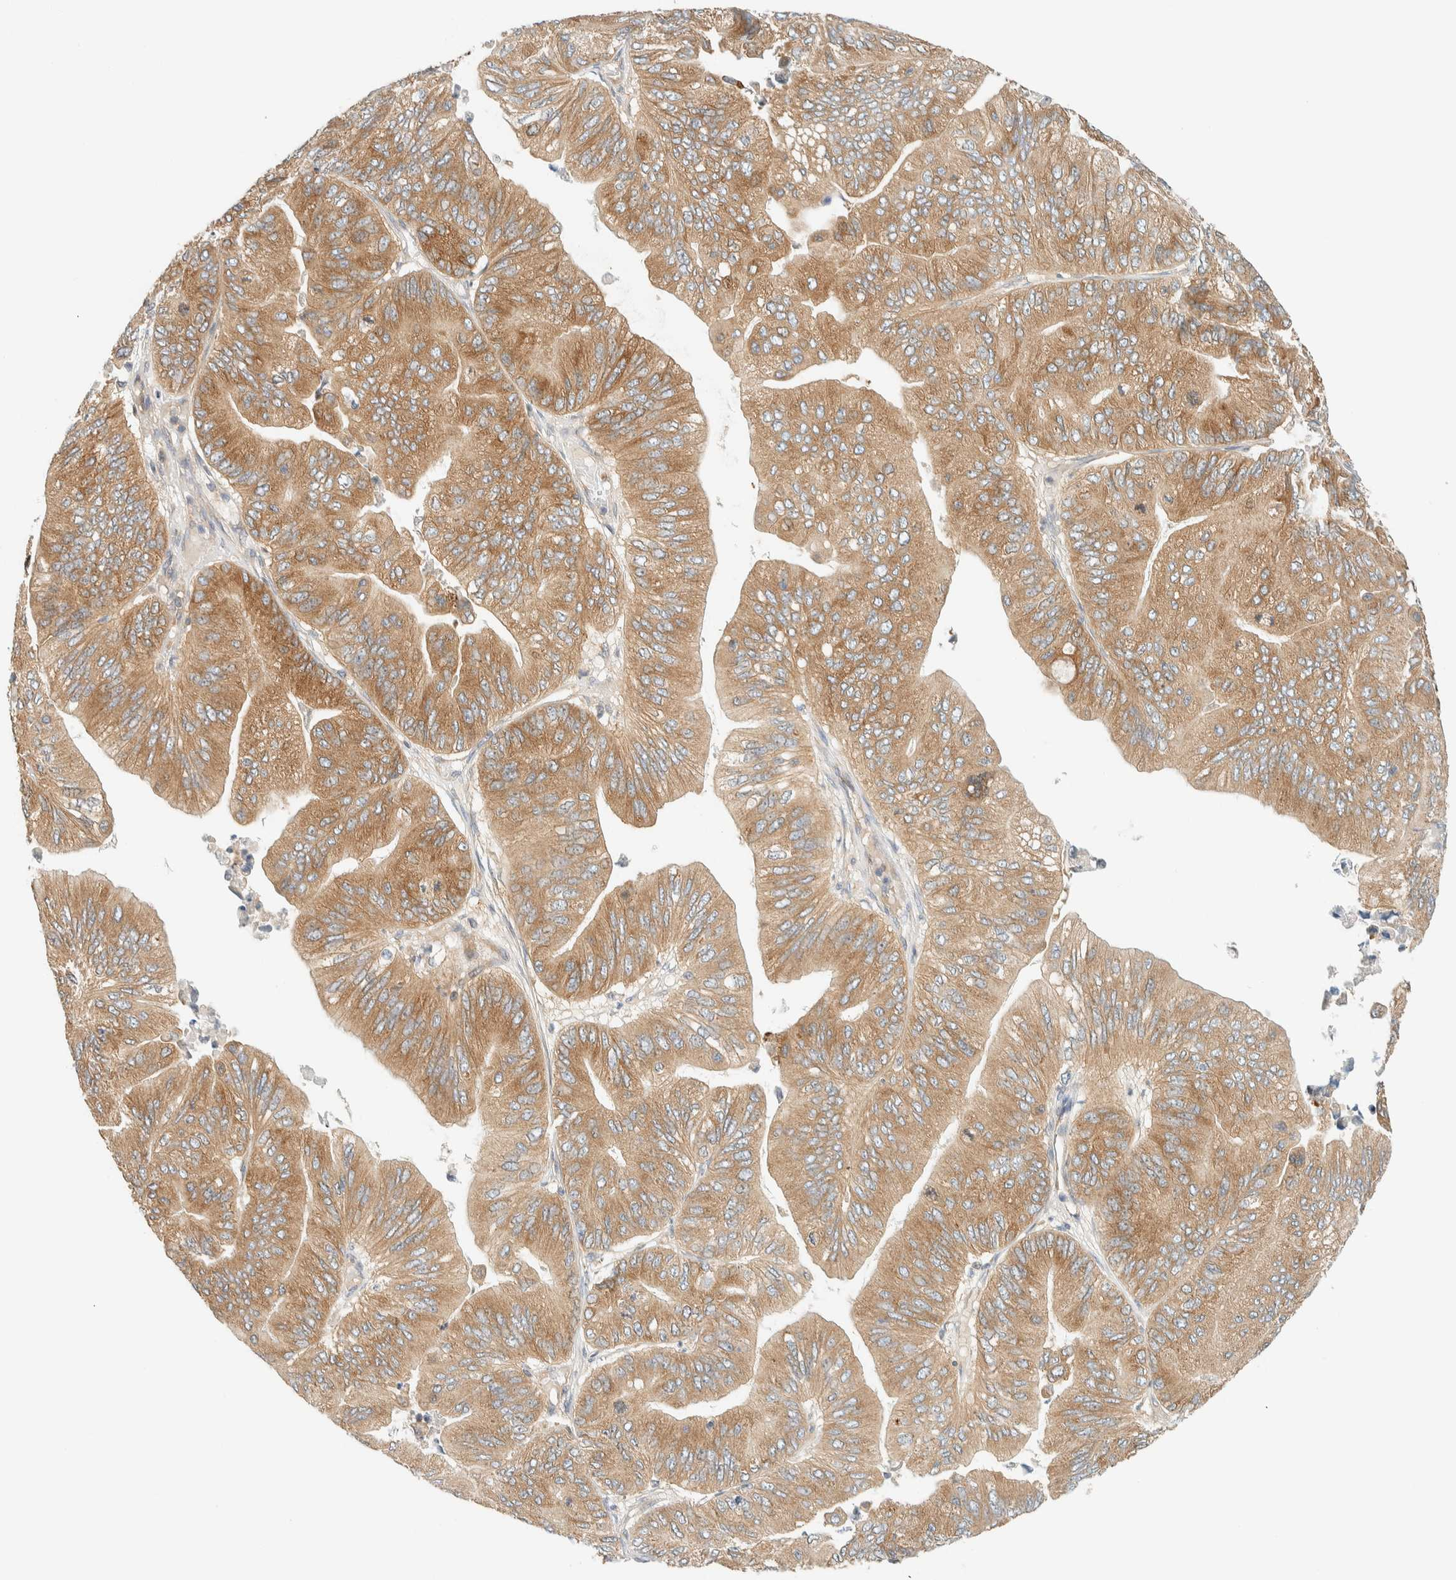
{"staining": {"intensity": "moderate", "quantity": ">75%", "location": "cytoplasmic/membranous"}, "tissue": "ovarian cancer", "cell_type": "Tumor cells", "image_type": "cancer", "snomed": [{"axis": "morphology", "description": "Cystadenocarcinoma, mucinous, NOS"}, {"axis": "topography", "description": "Ovary"}], "caption": "This photomicrograph reveals IHC staining of ovarian cancer, with medium moderate cytoplasmic/membranous expression in about >75% of tumor cells.", "gene": "ARFGEF1", "patient": {"sex": "female", "age": 61}}